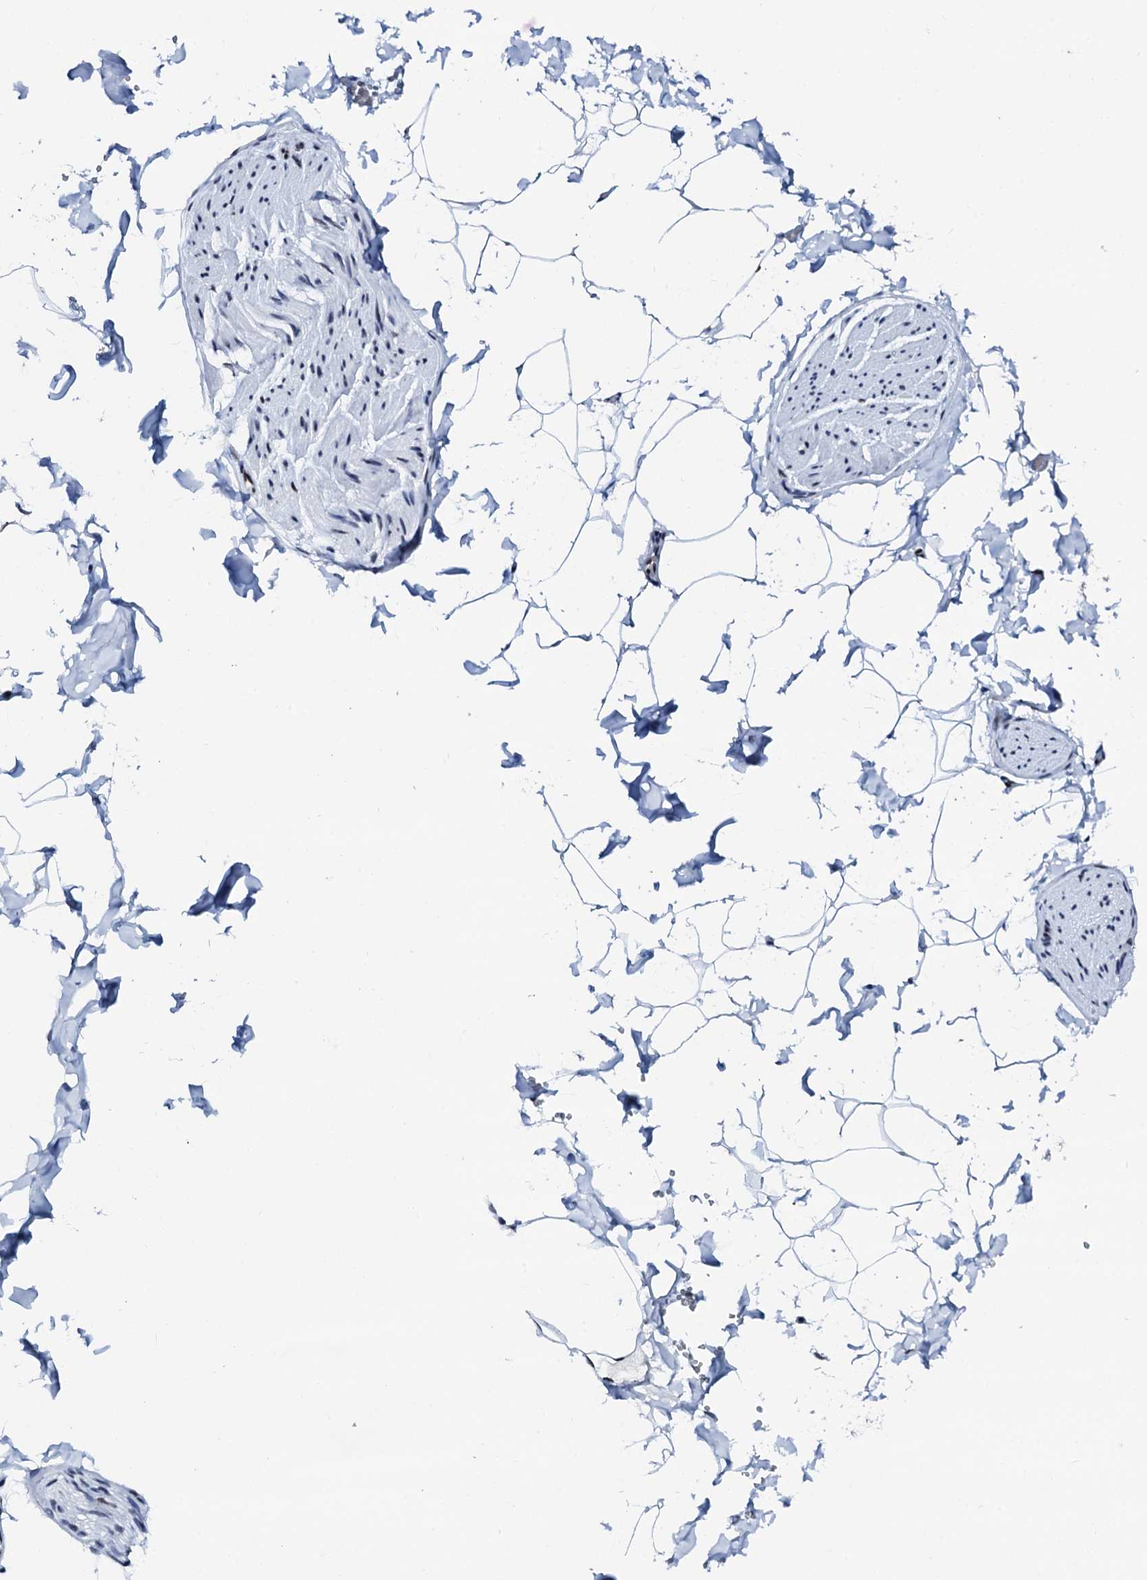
{"staining": {"intensity": "strong", "quantity": ">75%", "location": "nuclear"}, "tissue": "adipose tissue", "cell_type": "Adipocytes", "image_type": "normal", "snomed": [{"axis": "morphology", "description": "Normal tissue, NOS"}, {"axis": "topography", "description": "Gallbladder"}, {"axis": "topography", "description": "Peripheral nerve tissue"}], "caption": "A high-resolution photomicrograph shows immunohistochemistry (IHC) staining of benign adipose tissue, which exhibits strong nuclear expression in about >75% of adipocytes.", "gene": "NKAPD1", "patient": {"sex": "male", "age": 38}}